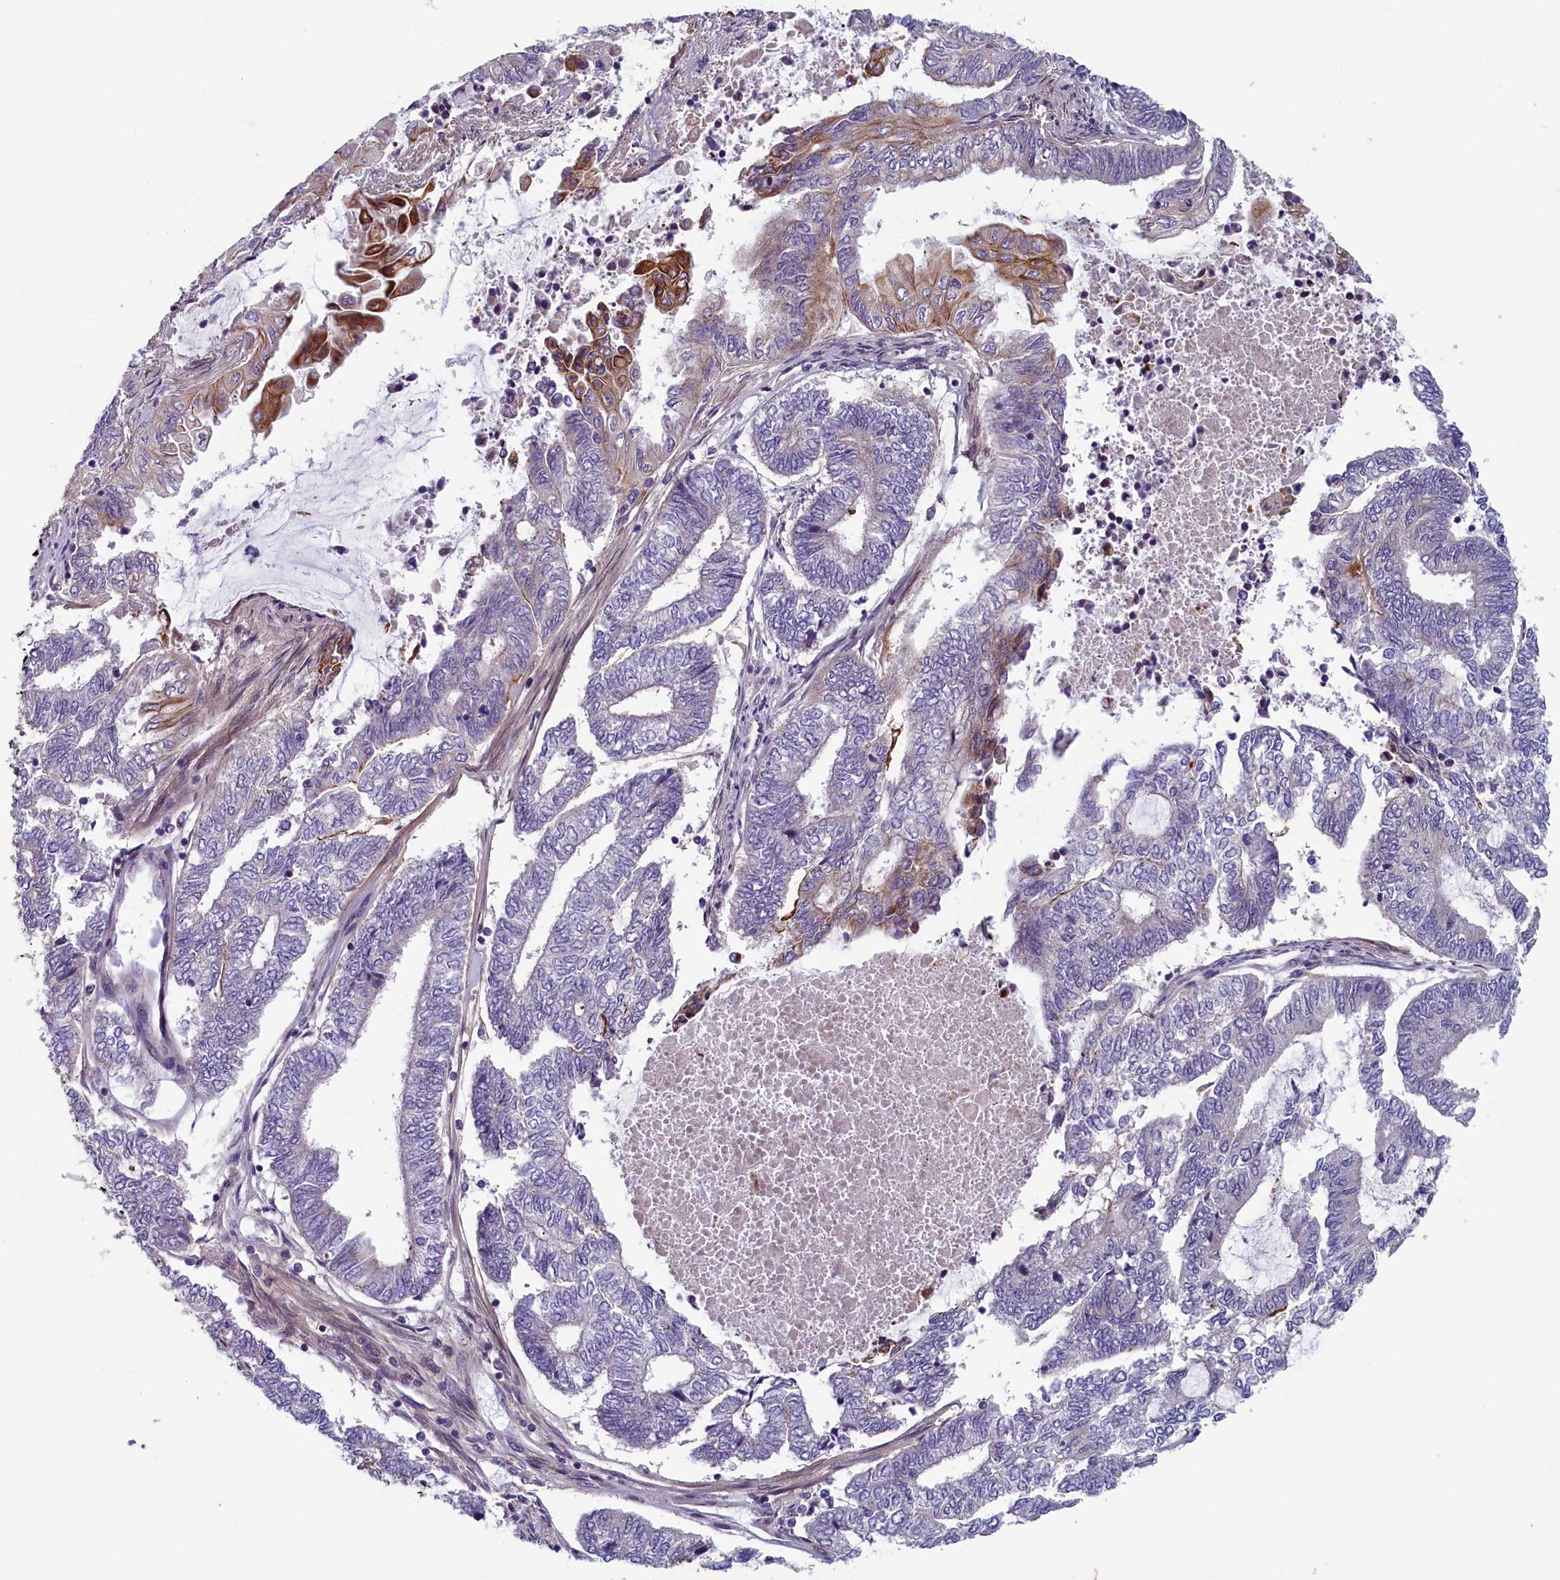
{"staining": {"intensity": "moderate", "quantity": "<25%", "location": "cytoplasmic/membranous"}, "tissue": "endometrial cancer", "cell_type": "Tumor cells", "image_type": "cancer", "snomed": [{"axis": "morphology", "description": "Adenocarcinoma, NOS"}, {"axis": "topography", "description": "Uterus"}, {"axis": "topography", "description": "Endometrium"}], "caption": "High-power microscopy captured an IHC histopathology image of endometrial cancer, revealing moderate cytoplasmic/membranous positivity in approximately <25% of tumor cells. Immunohistochemistry stains the protein in brown and the nuclei are stained blue.", "gene": "ANKRD39", "patient": {"sex": "female", "age": 70}}